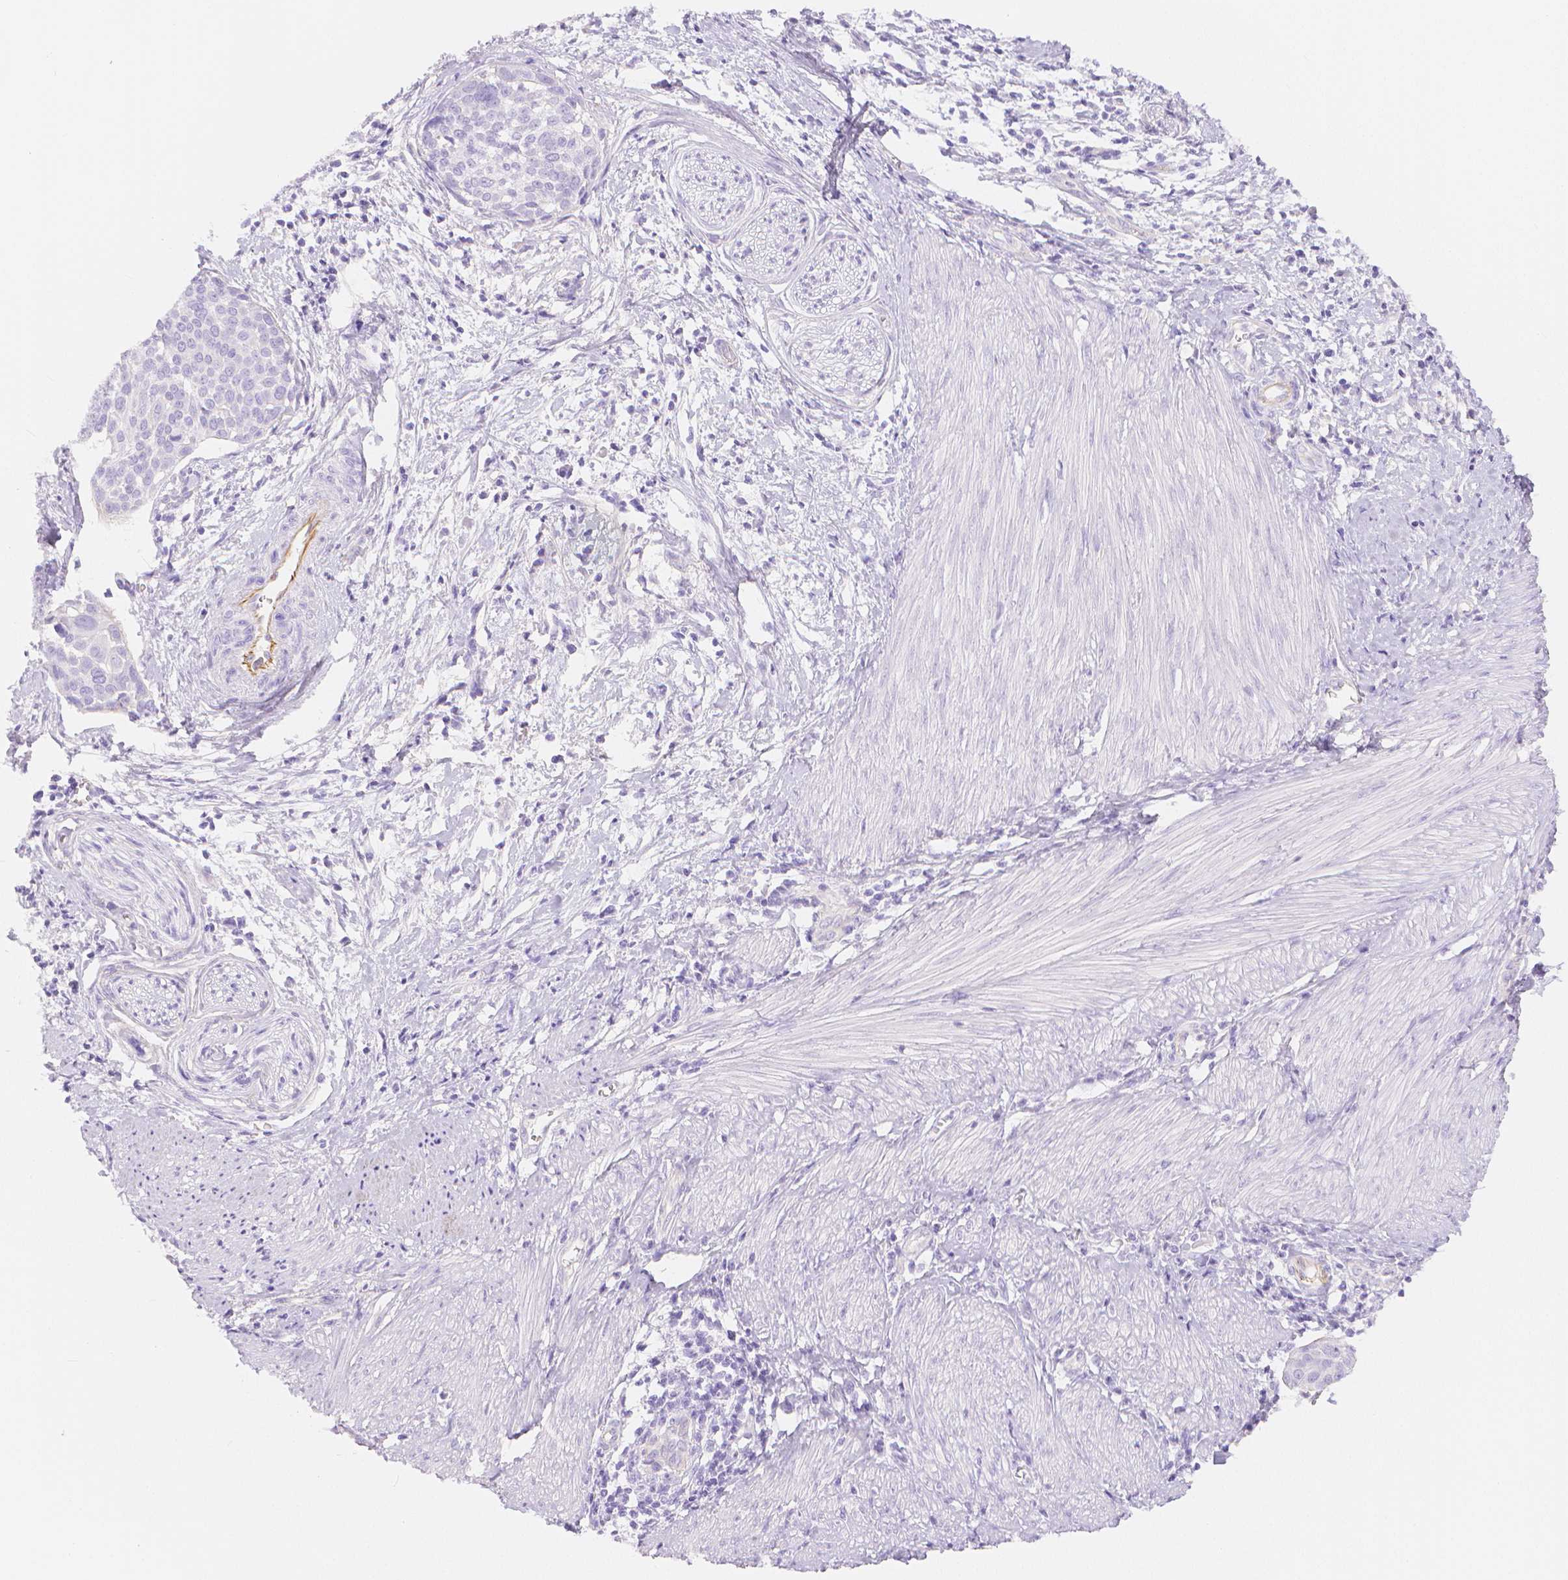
{"staining": {"intensity": "negative", "quantity": "none", "location": "none"}, "tissue": "cervical cancer", "cell_type": "Tumor cells", "image_type": "cancer", "snomed": [{"axis": "morphology", "description": "Squamous cell carcinoma, NOS"}, {"axis": "topography", "description": "Cervix"}], "caption": "Image shows no protein expression in tumor cells of cervical cancer (squamous cell carcinoma) tissue.", "gene": "SLC27A5", "patient": {"sex": "female", "age": 39}}